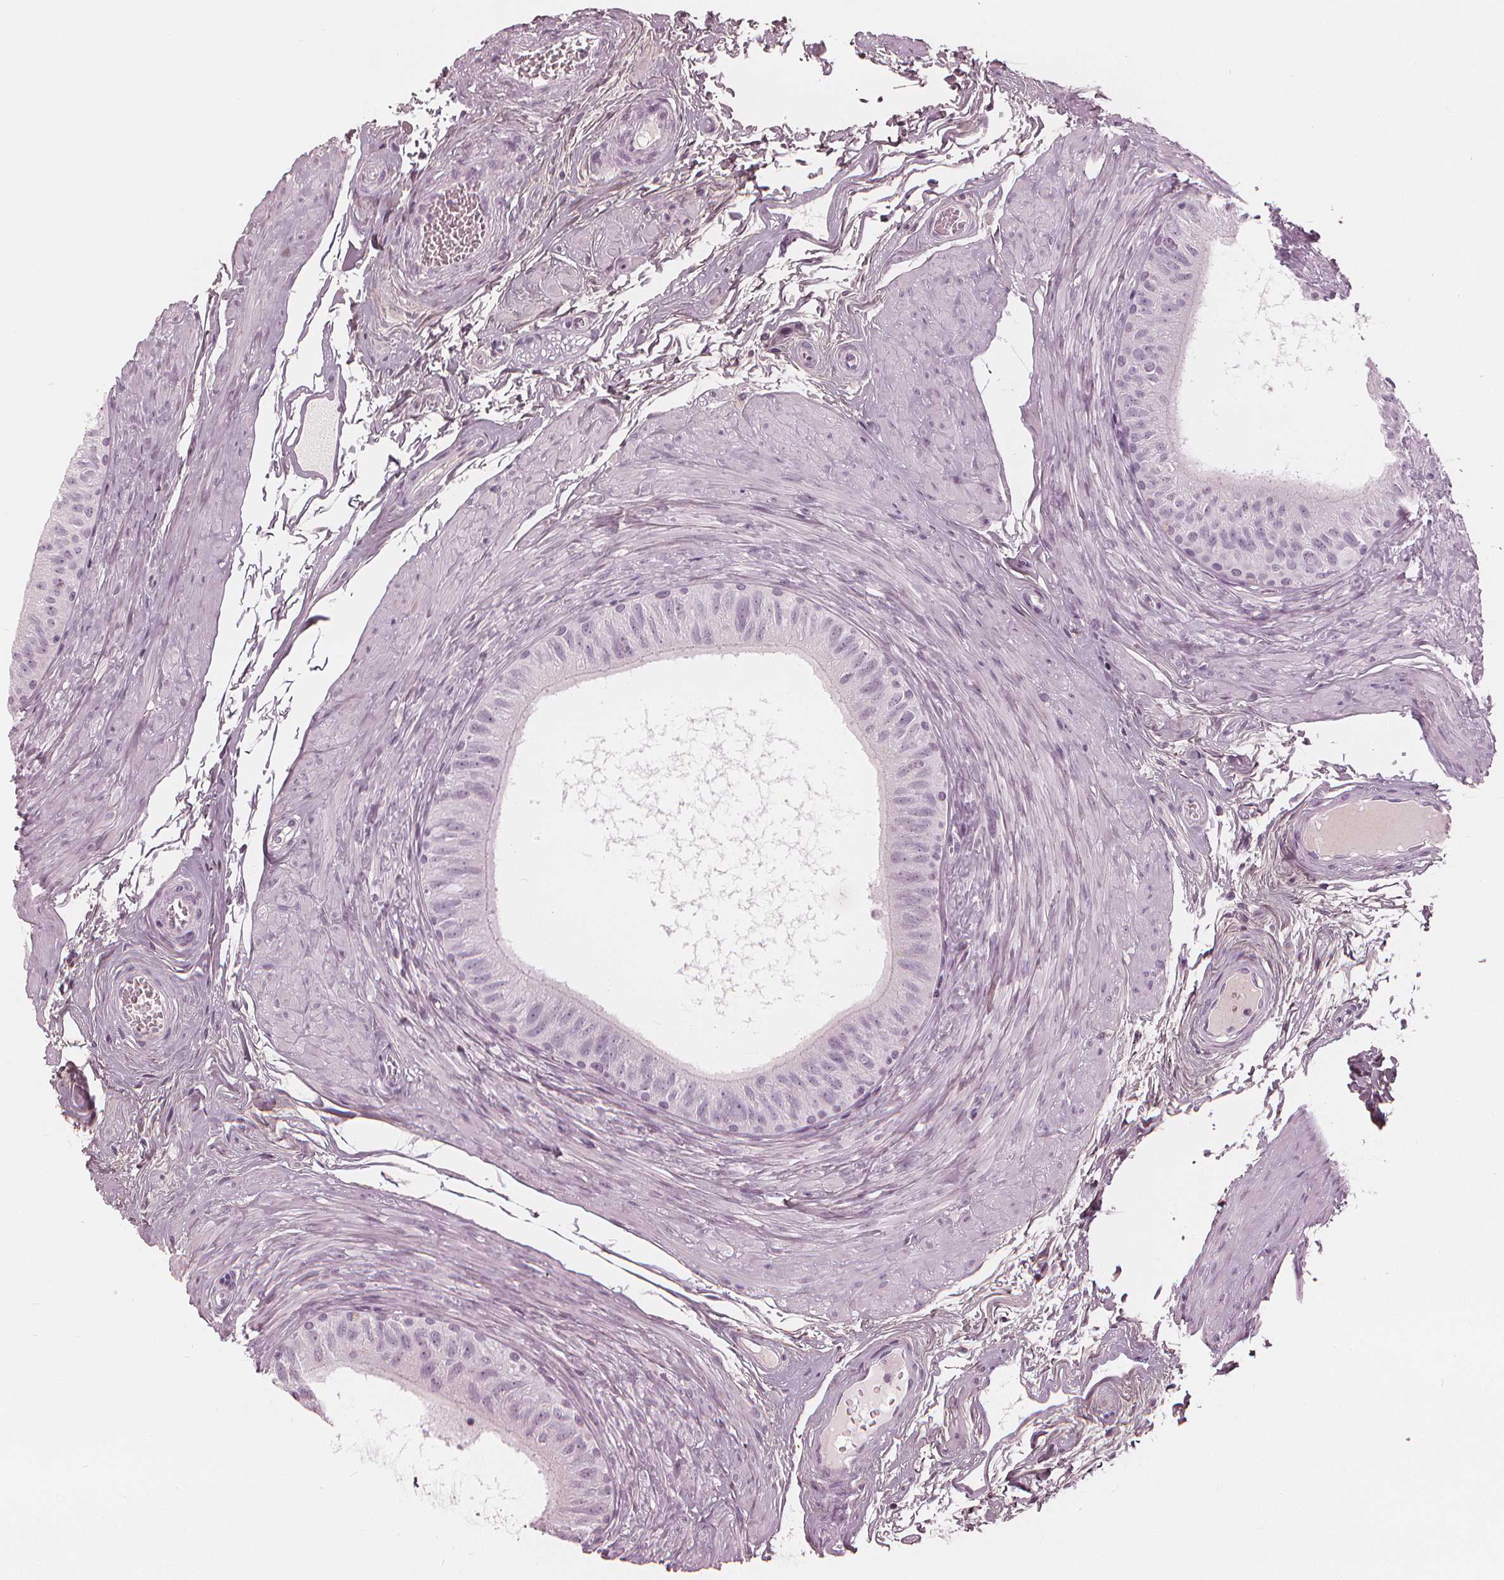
{"staining": {"intensity": "negative", "quantity": "none", "location": "none"}, "tissue": "epididymis", "cell_type": "Glandular cells", "image_type": "normal", "snomed": [{"axis": "morphology", "description": "Normal tissue, NOS"}, {"axis": "topography", "description": "Epididymis"}], "caption": "Glandular cells show no significant expression in unremarkable epididymis. Nuclei are stained in blue.", "gene": "PAEP", "patient": {"sex": "male", "age": 36}}